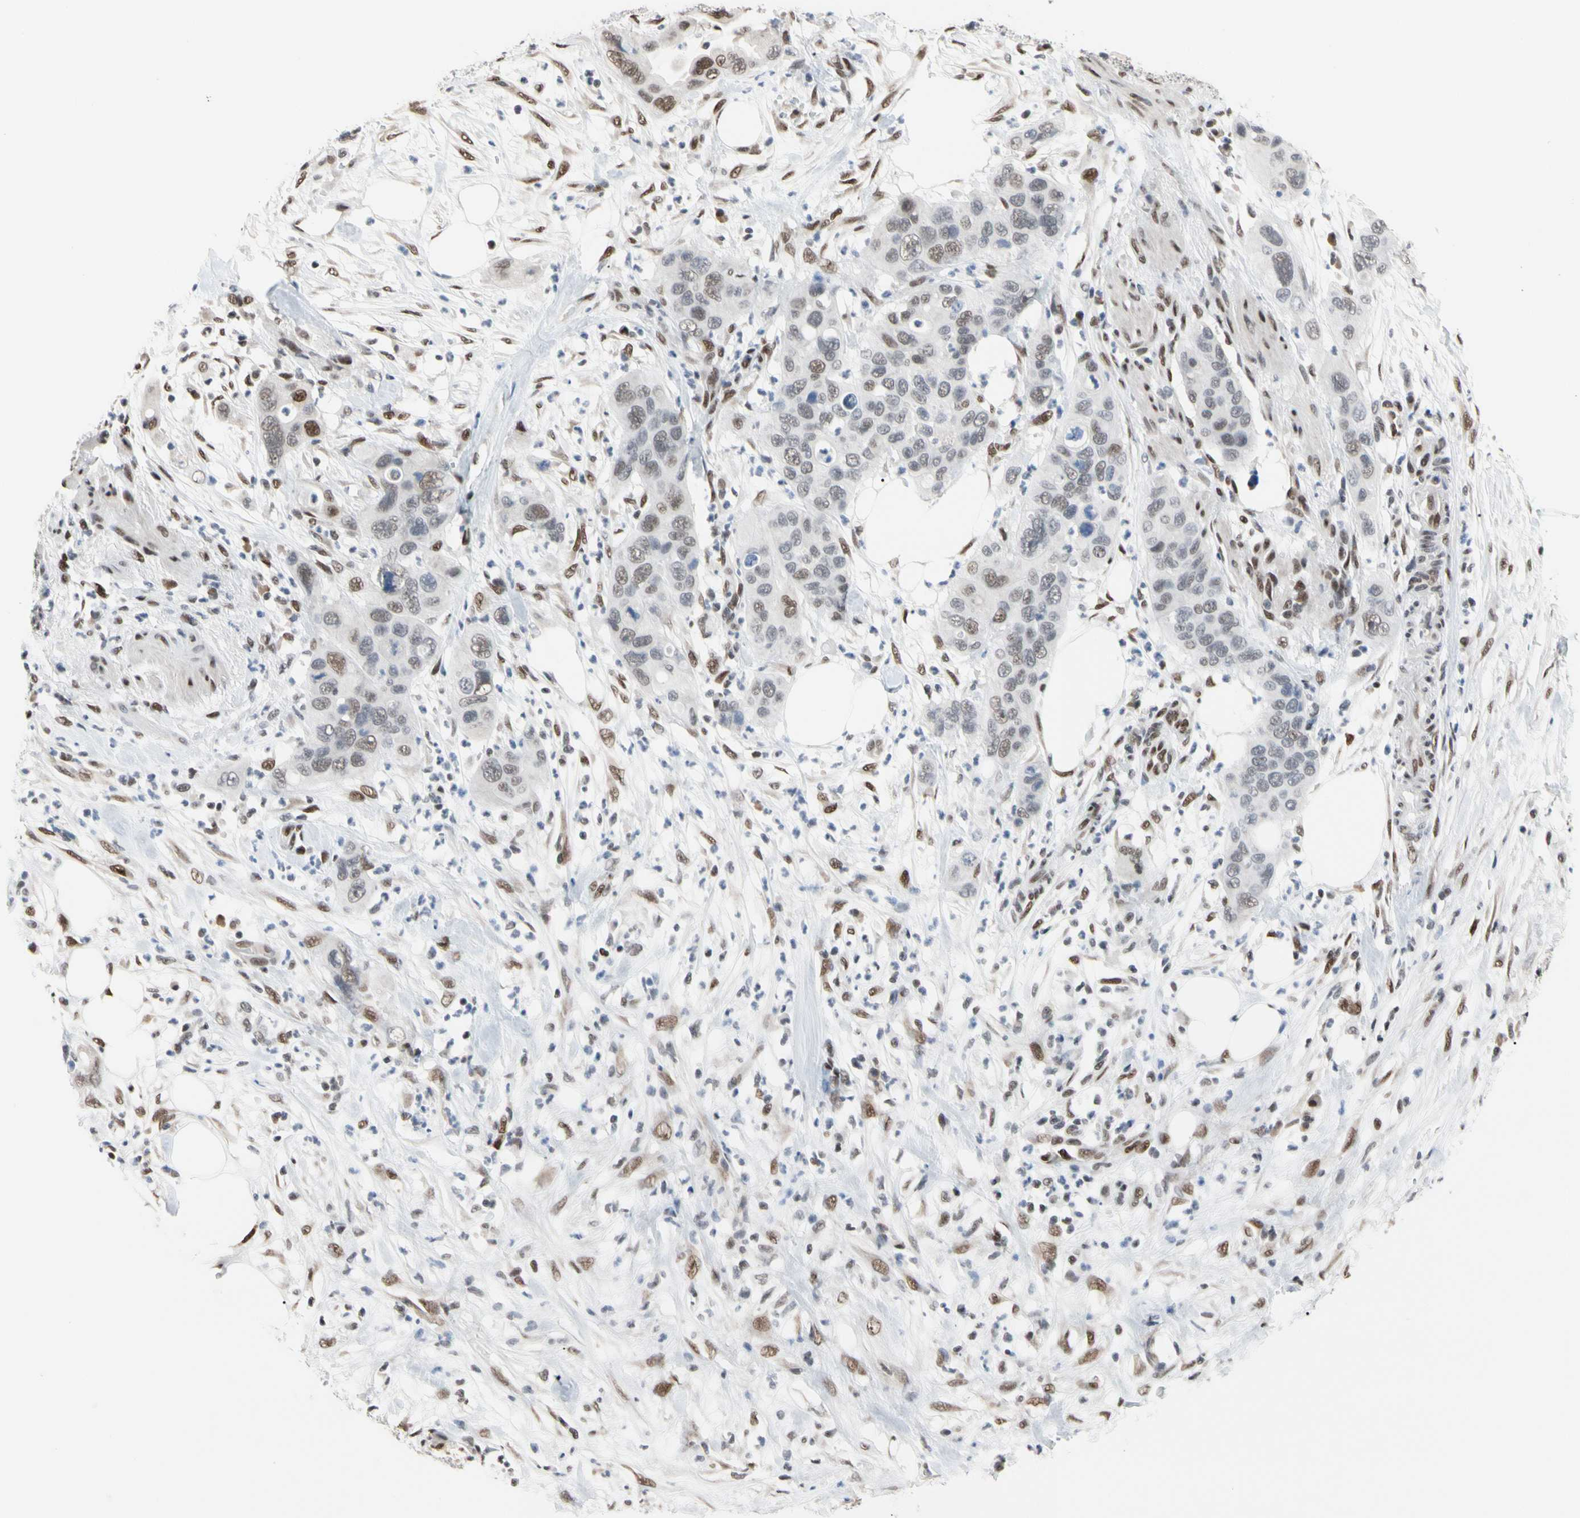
{"staining": {"intensity": "moderate", "quantity": "<25%", "location": "nuclear"}, "tissue": "pancreatic cancer", "cell_type": "Tumor cells", "image_type": "cancer", "snomed": [{"axis": "morphology", "description": "Adenocarcinoma, NOS"}, {"axis": "topography", "description": "Pancreas"}], "caption": "Pancreatic cancer stained with a brown dye displays moderate nuclear positive staining in about <25% of tumor cells.", "gene": "FAM98B", "patient": {"sex": "female", "age": 71}}